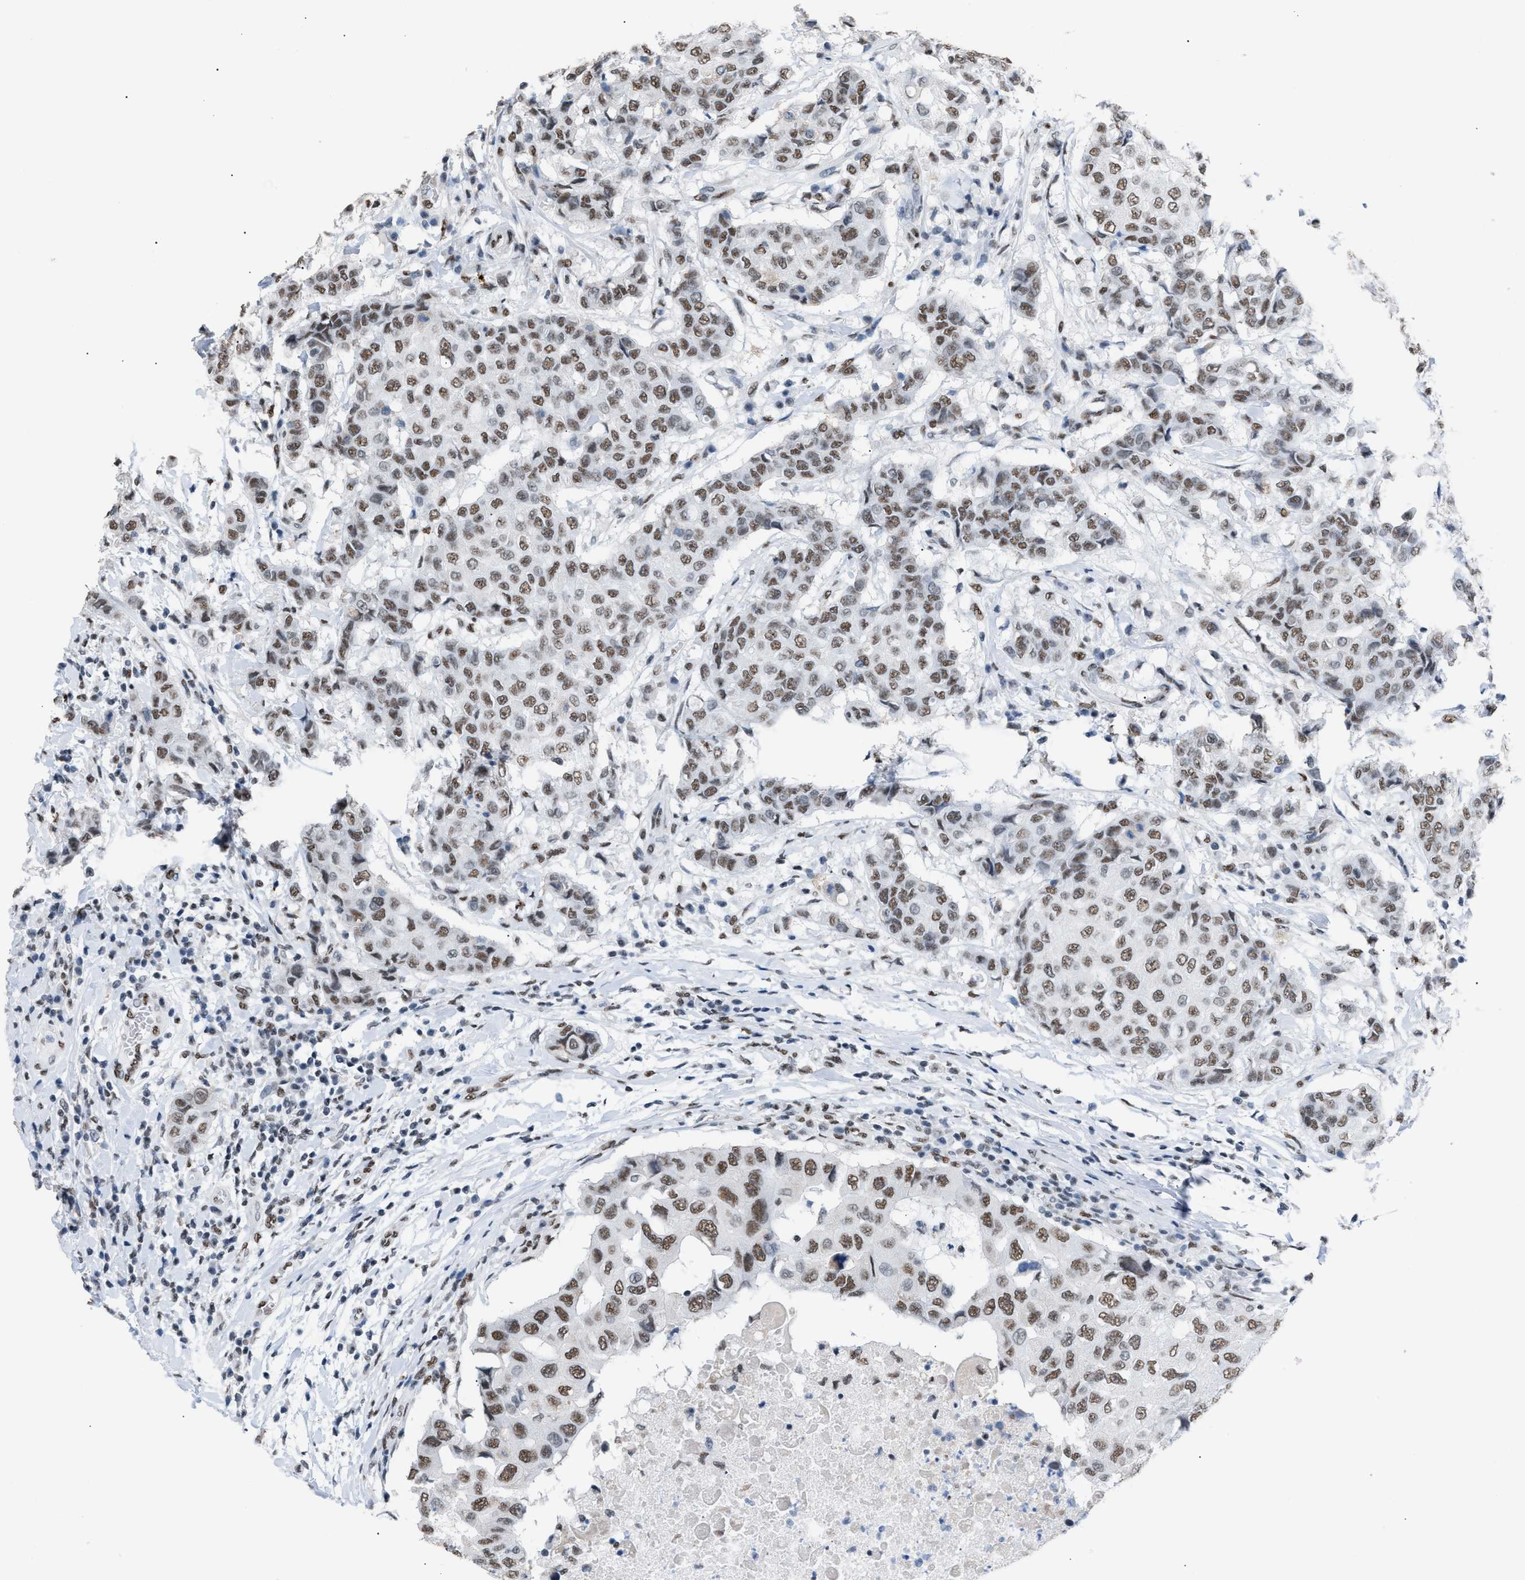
{"staining": {"intensity": "moderate", "quantity": ">75%", "location": "nuclear"}, "tissue": "breast cancer", "cell_type": "Tumor cells", "image_type": "cancer", "snomed": [{"axis": "morphology", "description": "Duct carcinoma"}, {"axis": "topography", "description": "Breast"}], "caption": "High-magnification brightfield microscopy of breast infiltrating ductal carcinoma stained with DAB (3,3'-diaminobenzidine) (brown) and counterstained with hematoxylin (blue). tumor cells exhibit moderate nuclear positivity is present in approximately>75% of cells.", "gene": "CCAR2", "patient": {"sex": "female", "age": 27}}